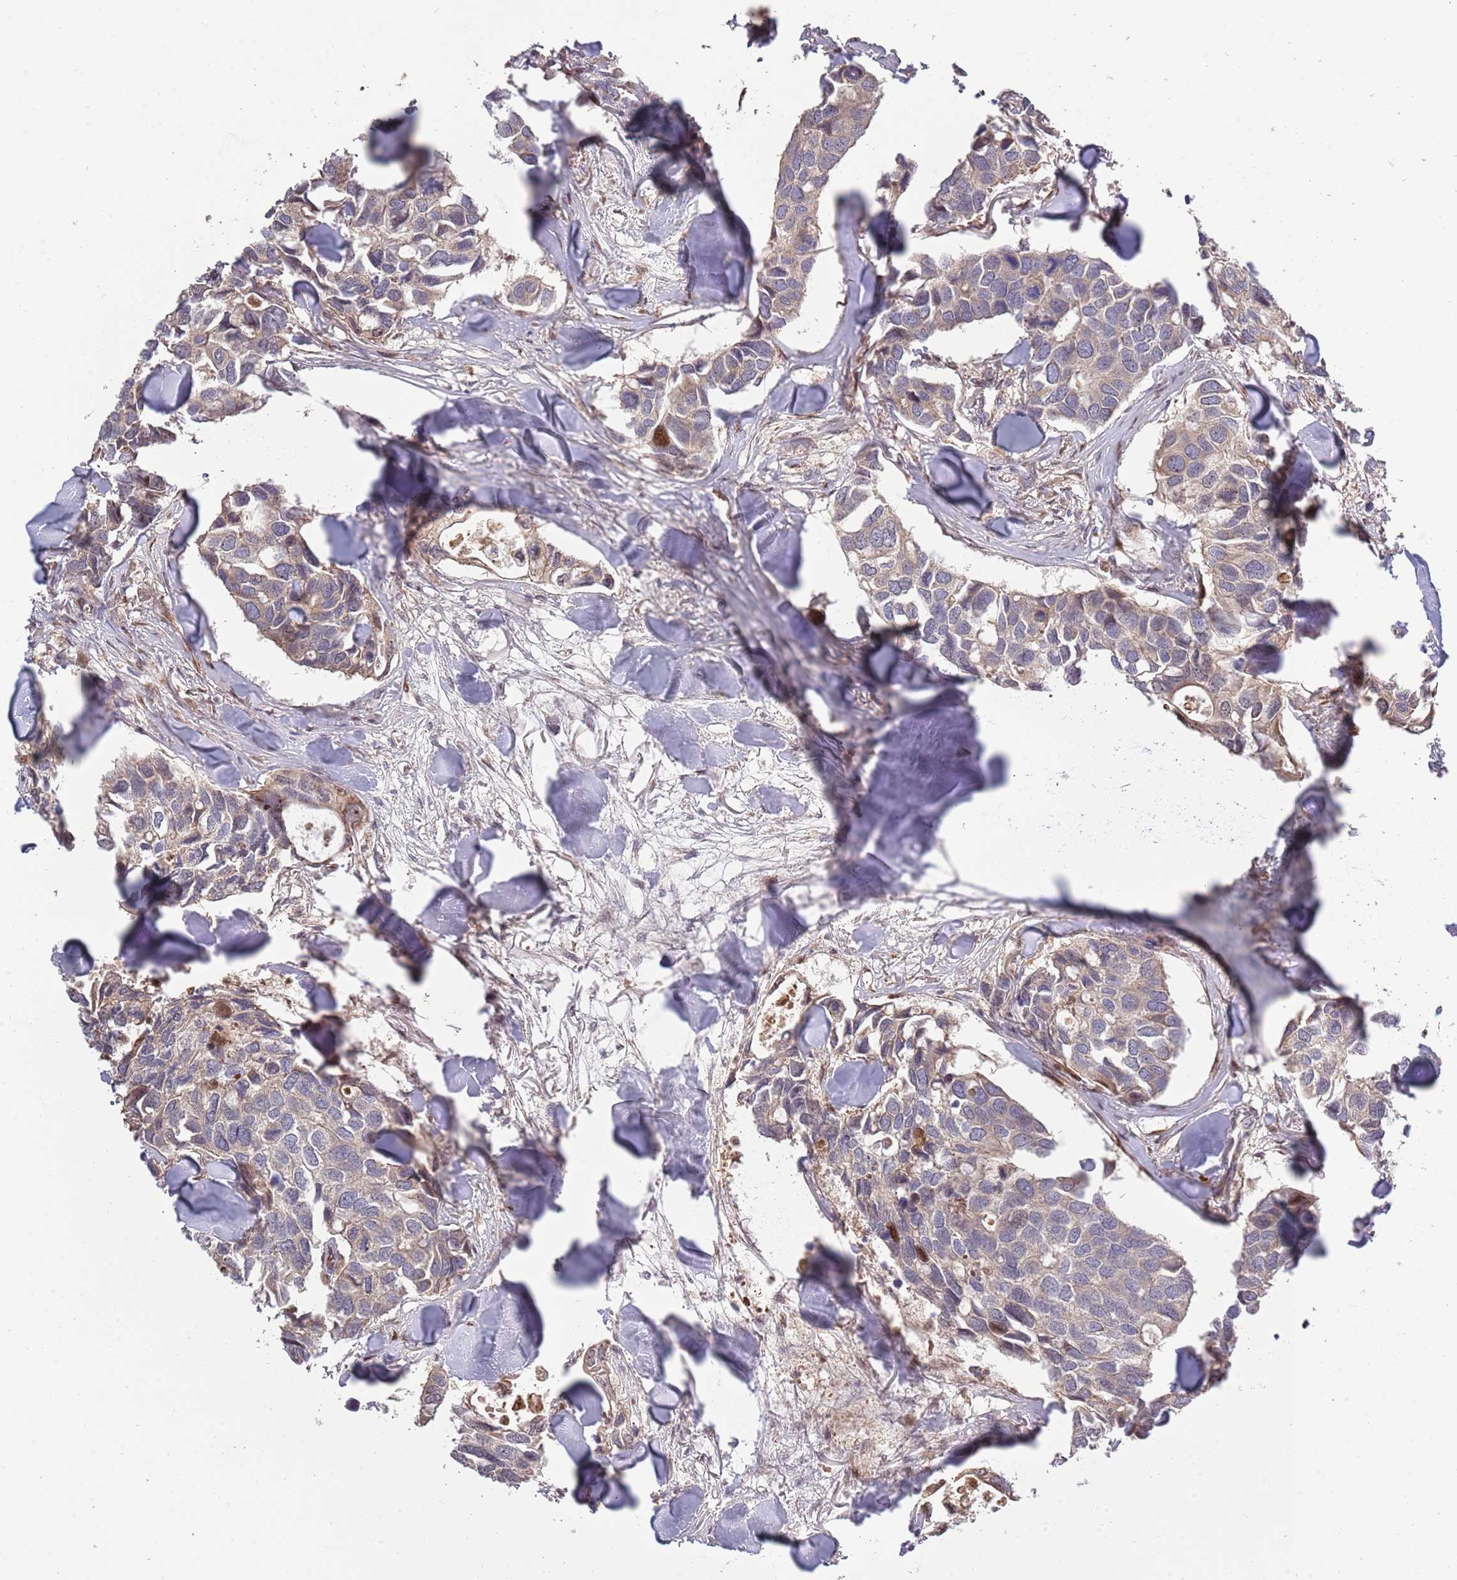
{"staining": {"intensity": "moderate", "quantity": "<25%", "location": "nuclear"}, "tissue": "breast cancer", "cell_type": "Tumor cells", "image_type": "cancer", "snomed": [{"axis": "morphology", "description": "Duct carcinoma"}, {"axis": "topography", "description": "Breast"}], "caption": "Moderate nuclear positivity is identified in approximately <25% of tumor cells in intraductal carcinoma (breast).", "gene": "SYNDIG1L", "patient": {"sex": "female", "age": 83}}